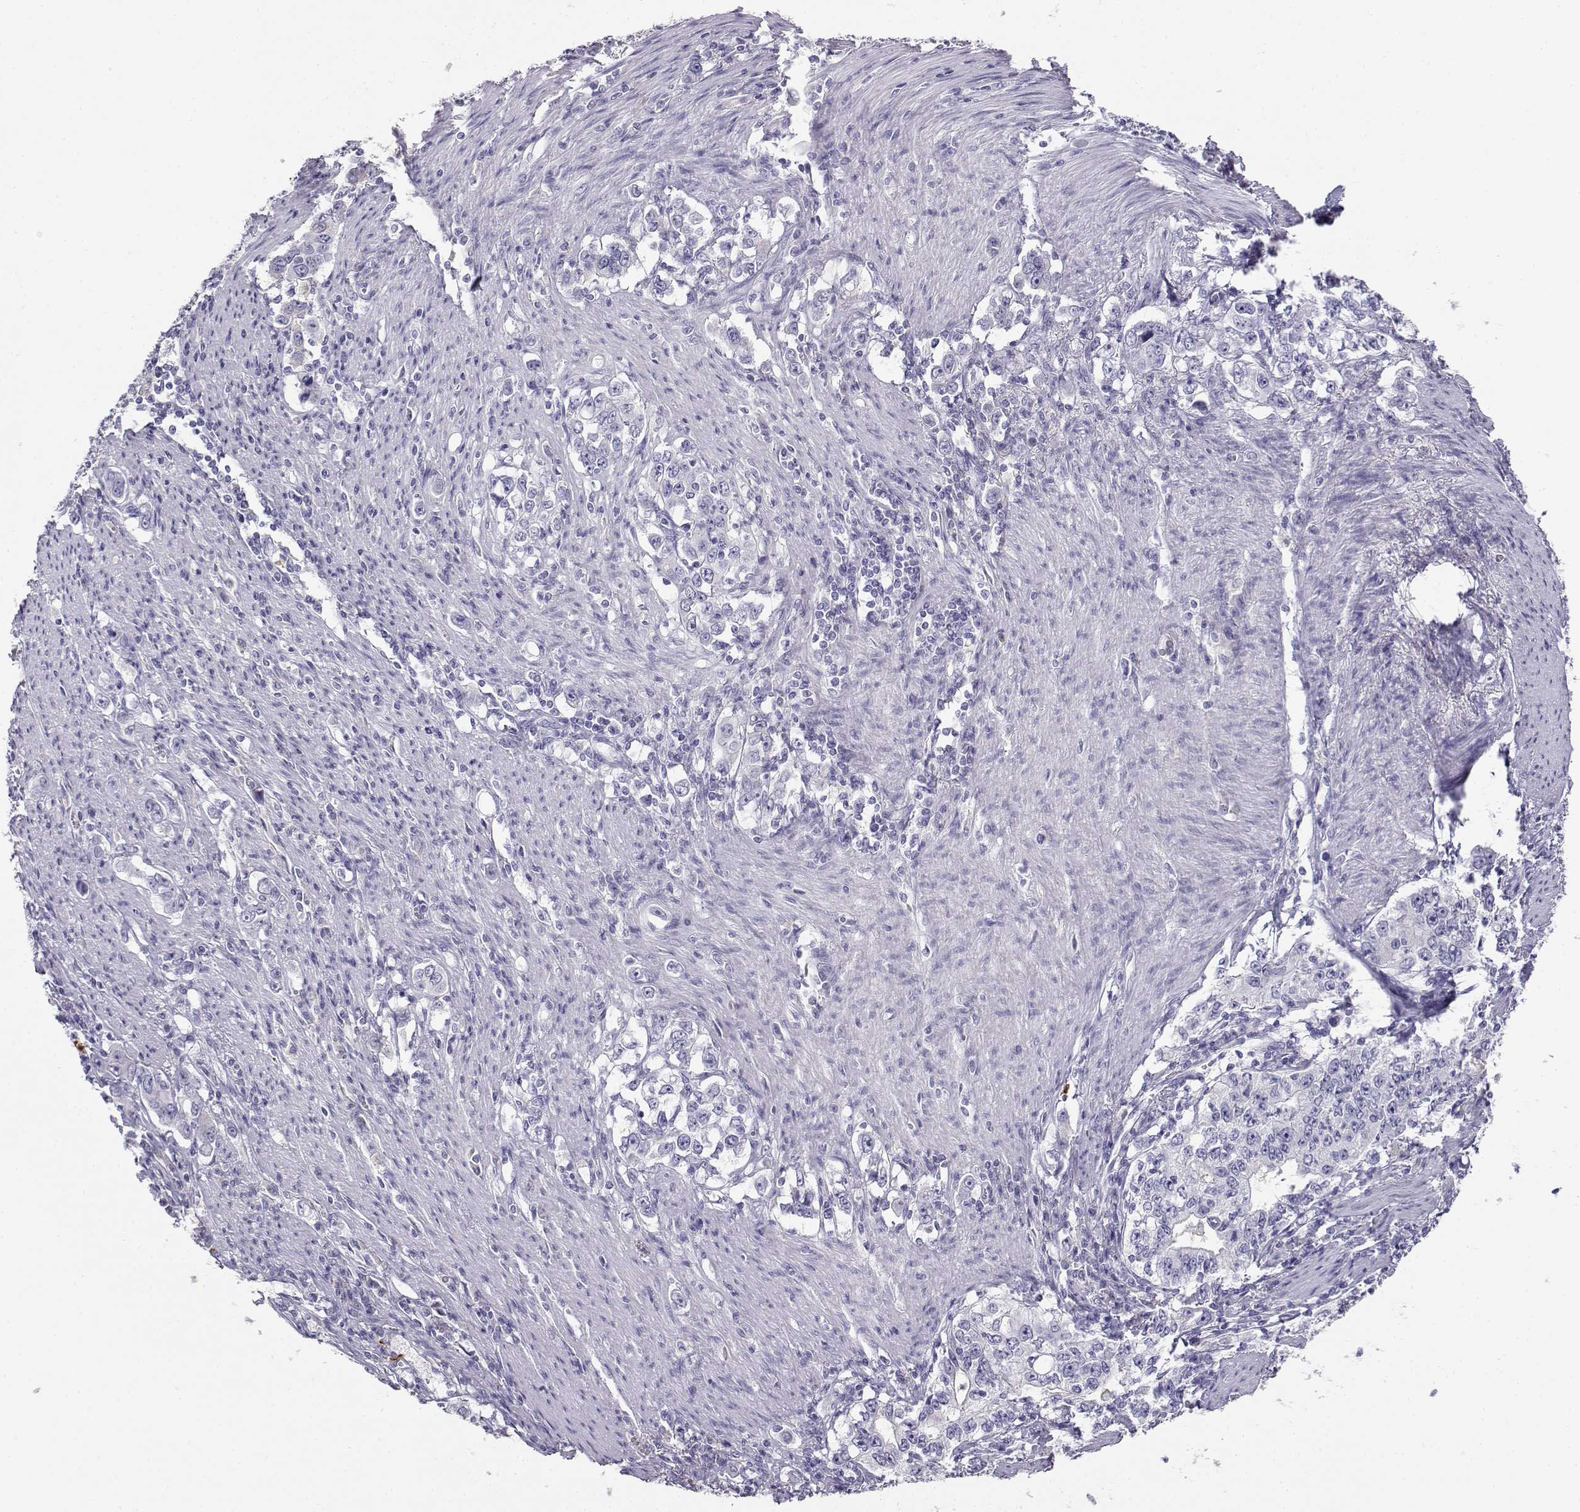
{"staining": {"intensity": "negative", "quantity": "none", "location": "none"}, "tissue": "stomach cancer", "cell_type": "Tumor cells", "image_type": "cancer", "snomed": [{"axis": "morphology", "description": "Adenocarcinoma, NOS"}, {"axis": "topography", "description": "Stomach, lower"}], "caption": "Immunohistochemistry (IHC) image of neoplastic tissue: stomach cancer (adenocarcinoma) stained with DAB (3,3'-diaminobenzidine) displays no significant protein expression in tumor cells.", "gene": "GPR174", "patient": {"sex": "female", "age": 72}}